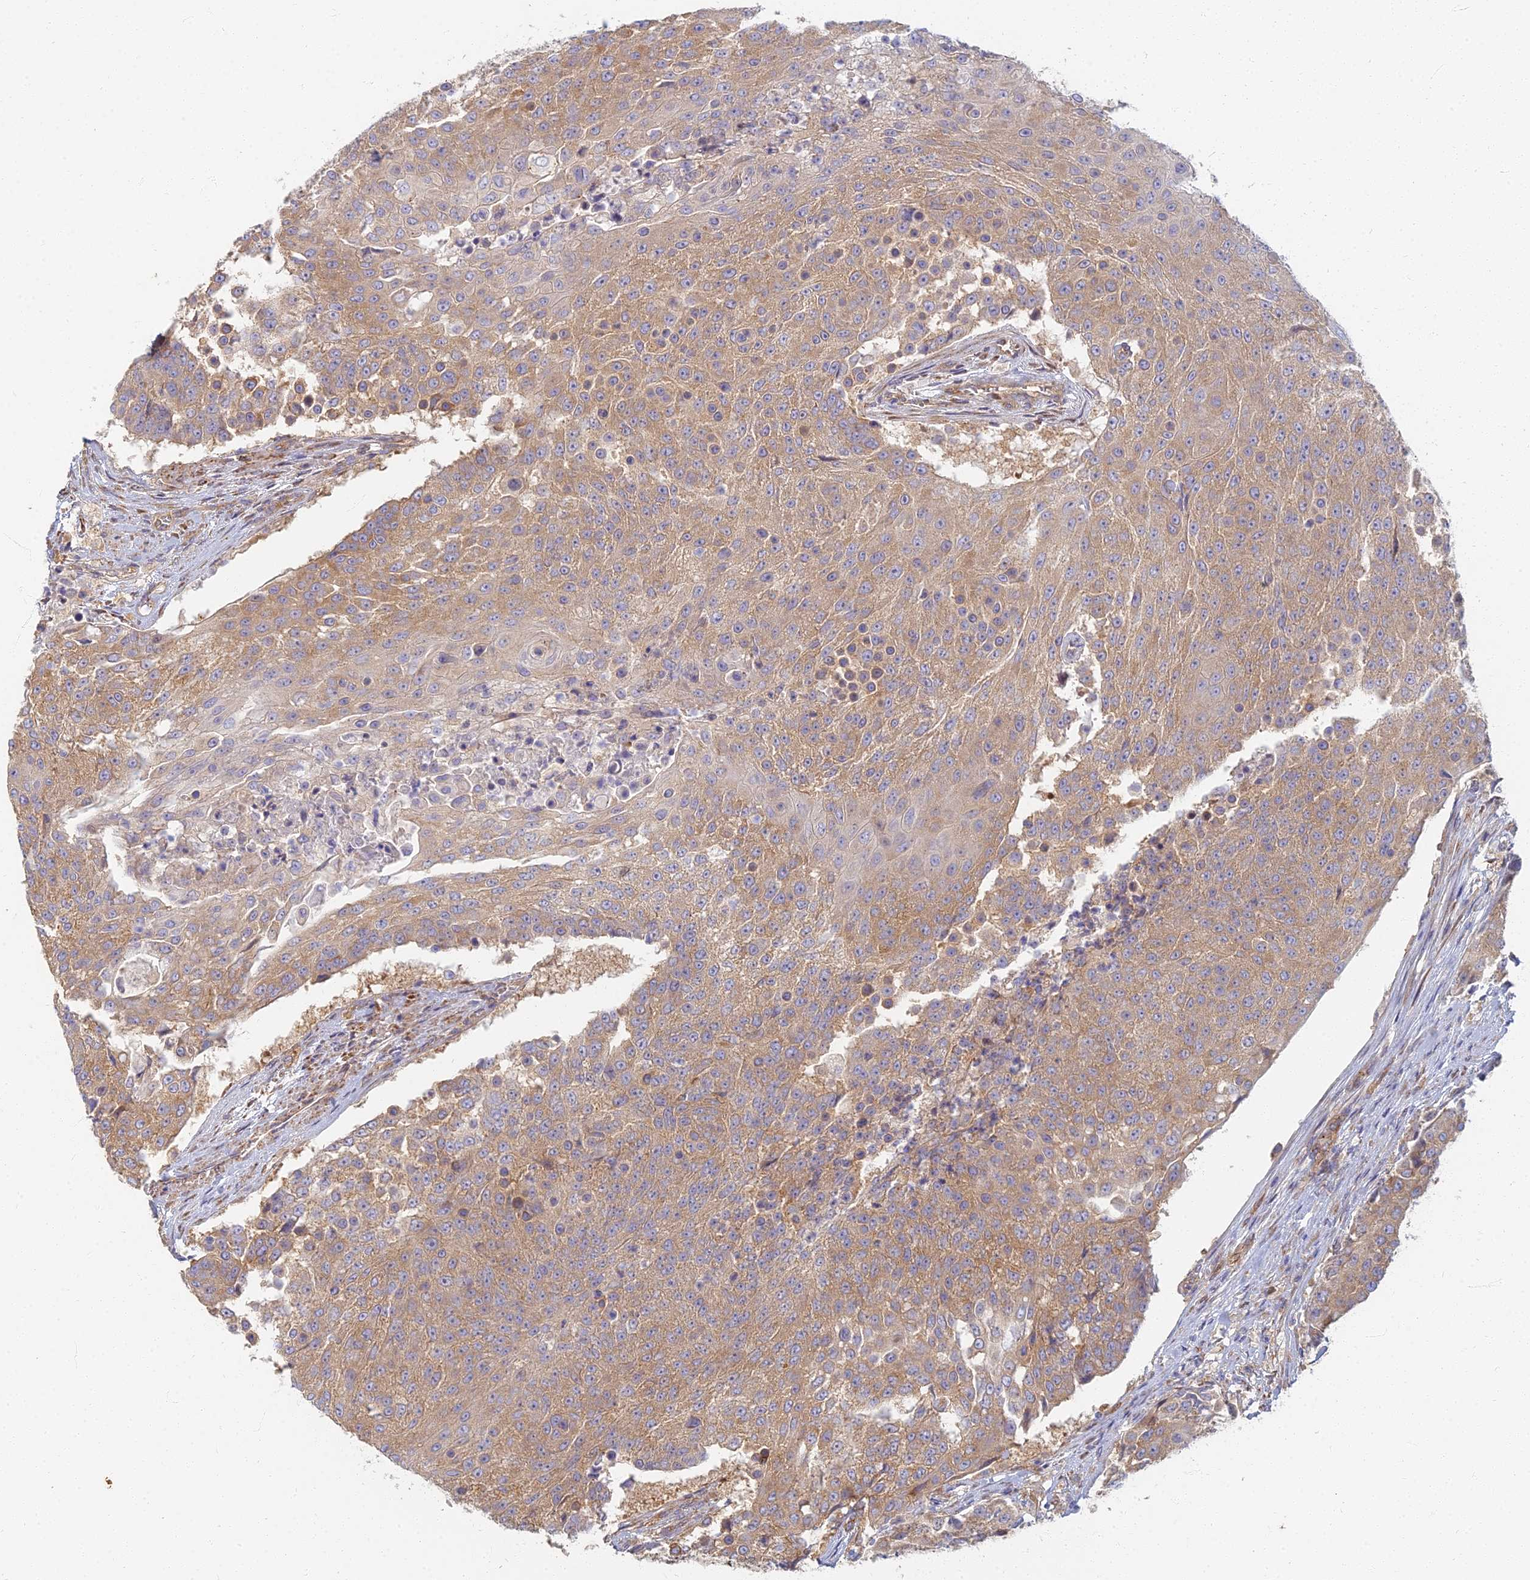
{"staining": {"intensity": "moderate", "quantity": ">75%", "location": "cytoplasmic/membranous"}, "tissue": "urothelial cancer", "cell_type": "Tumor cells", "image_type": "cancer", "snomed": [{"axis": "morphology", "description": "Urothelial carcinoma, High grade"}, {"axis": "topography", "description": "Urinary bladder"}], "caption": "IHC (DAB) staining of human urothelial cancer shows moderate cytoplasmic/membranous protein staining in approximately >75% of tumor cells.", "gene": "RBSN", "patient": {"sex": "female", "age": 63}}